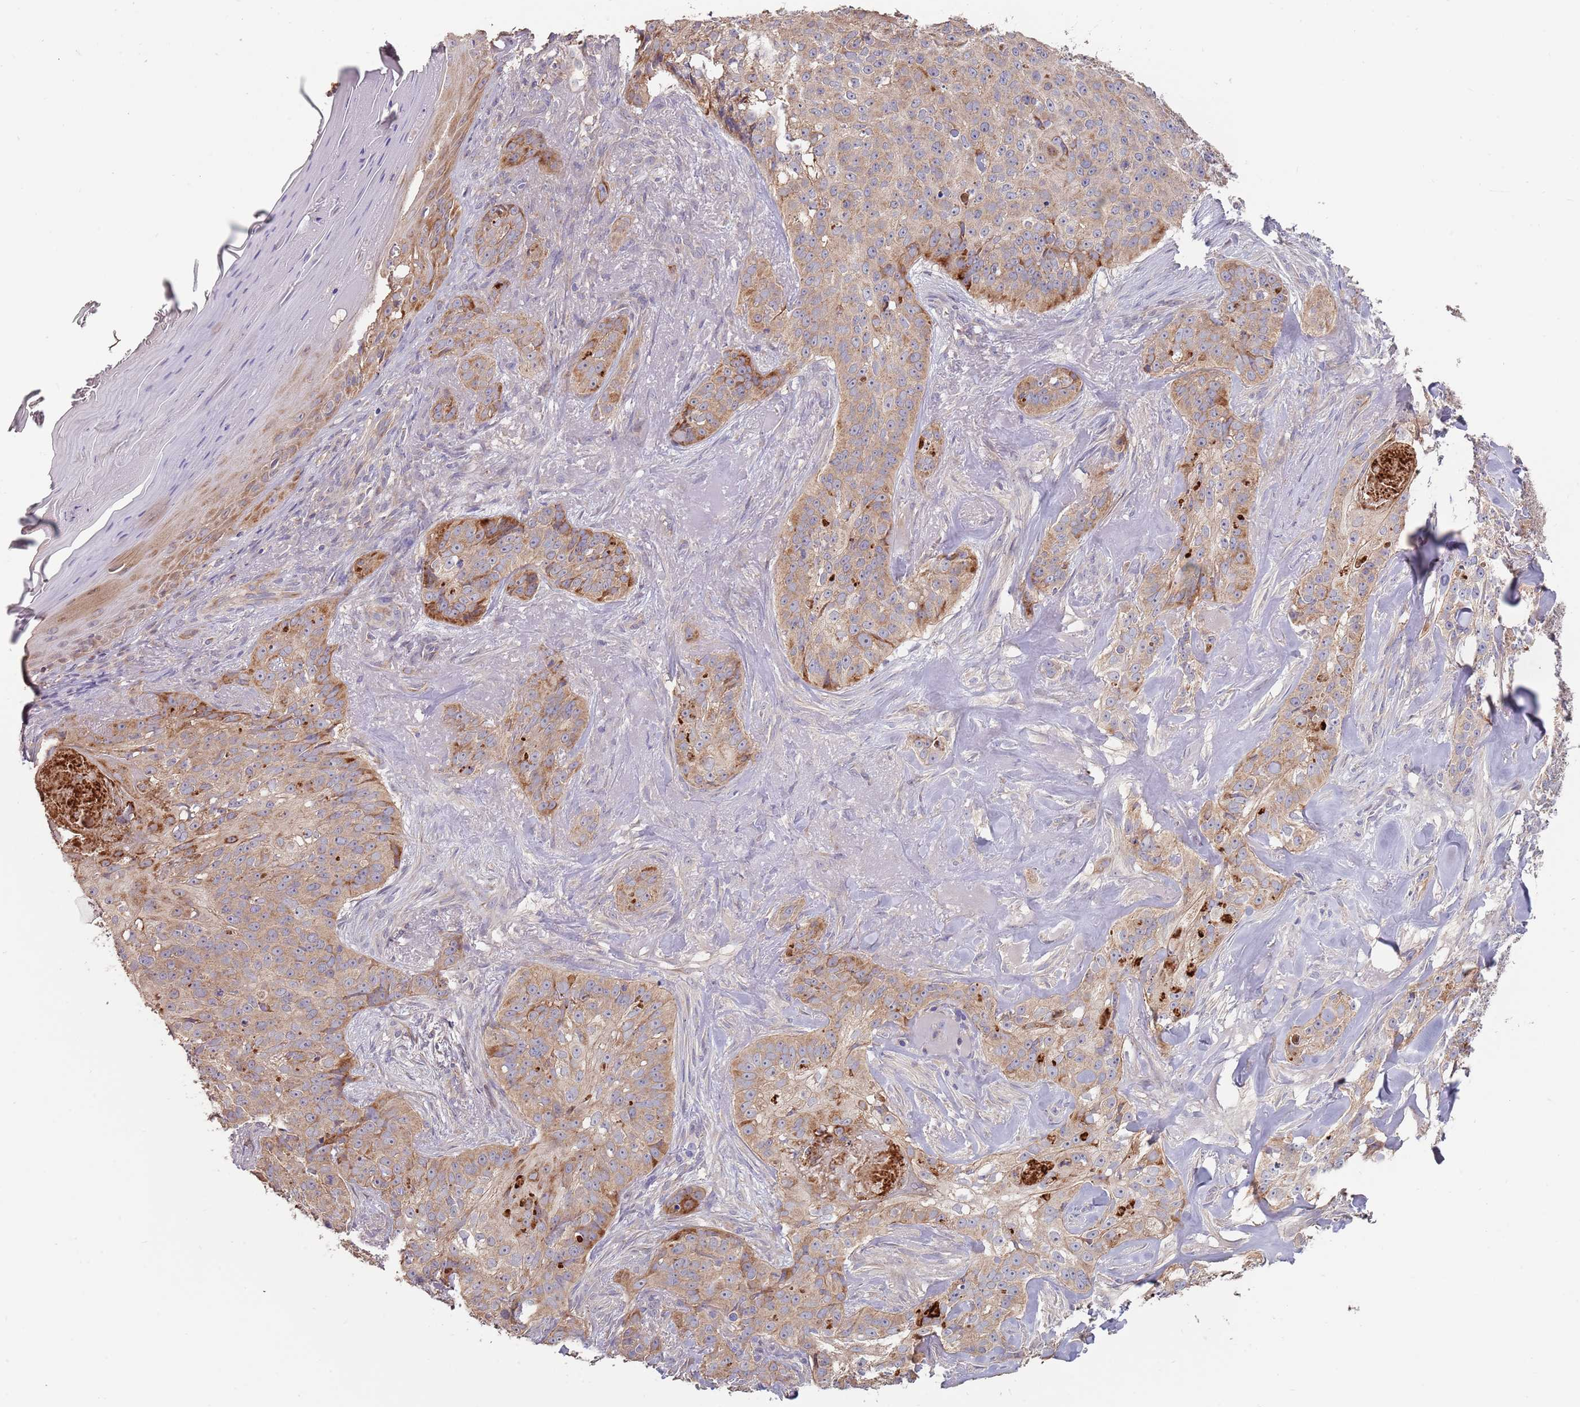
{"staining": {"intensity": "strong", "quantity": "<25%", "location": "cytoplasmic/membranous"}, "tissue": "skin cancer", "cell_type": "Tumor cells", "image_type": "cancer", "snomed": [{"axis": "morphology", "description": "Basal cell carcinoma"}, {"axis": "topography", "description": "Skin"}], "caption": "This is an image of IHC staining of basal cell carcinoma (skin), which shows strong positivity in the cytoplasmic/membranous of tumor cells.", "gene": "ABCC10", "patient": {"sex": "female", "age": 92}}